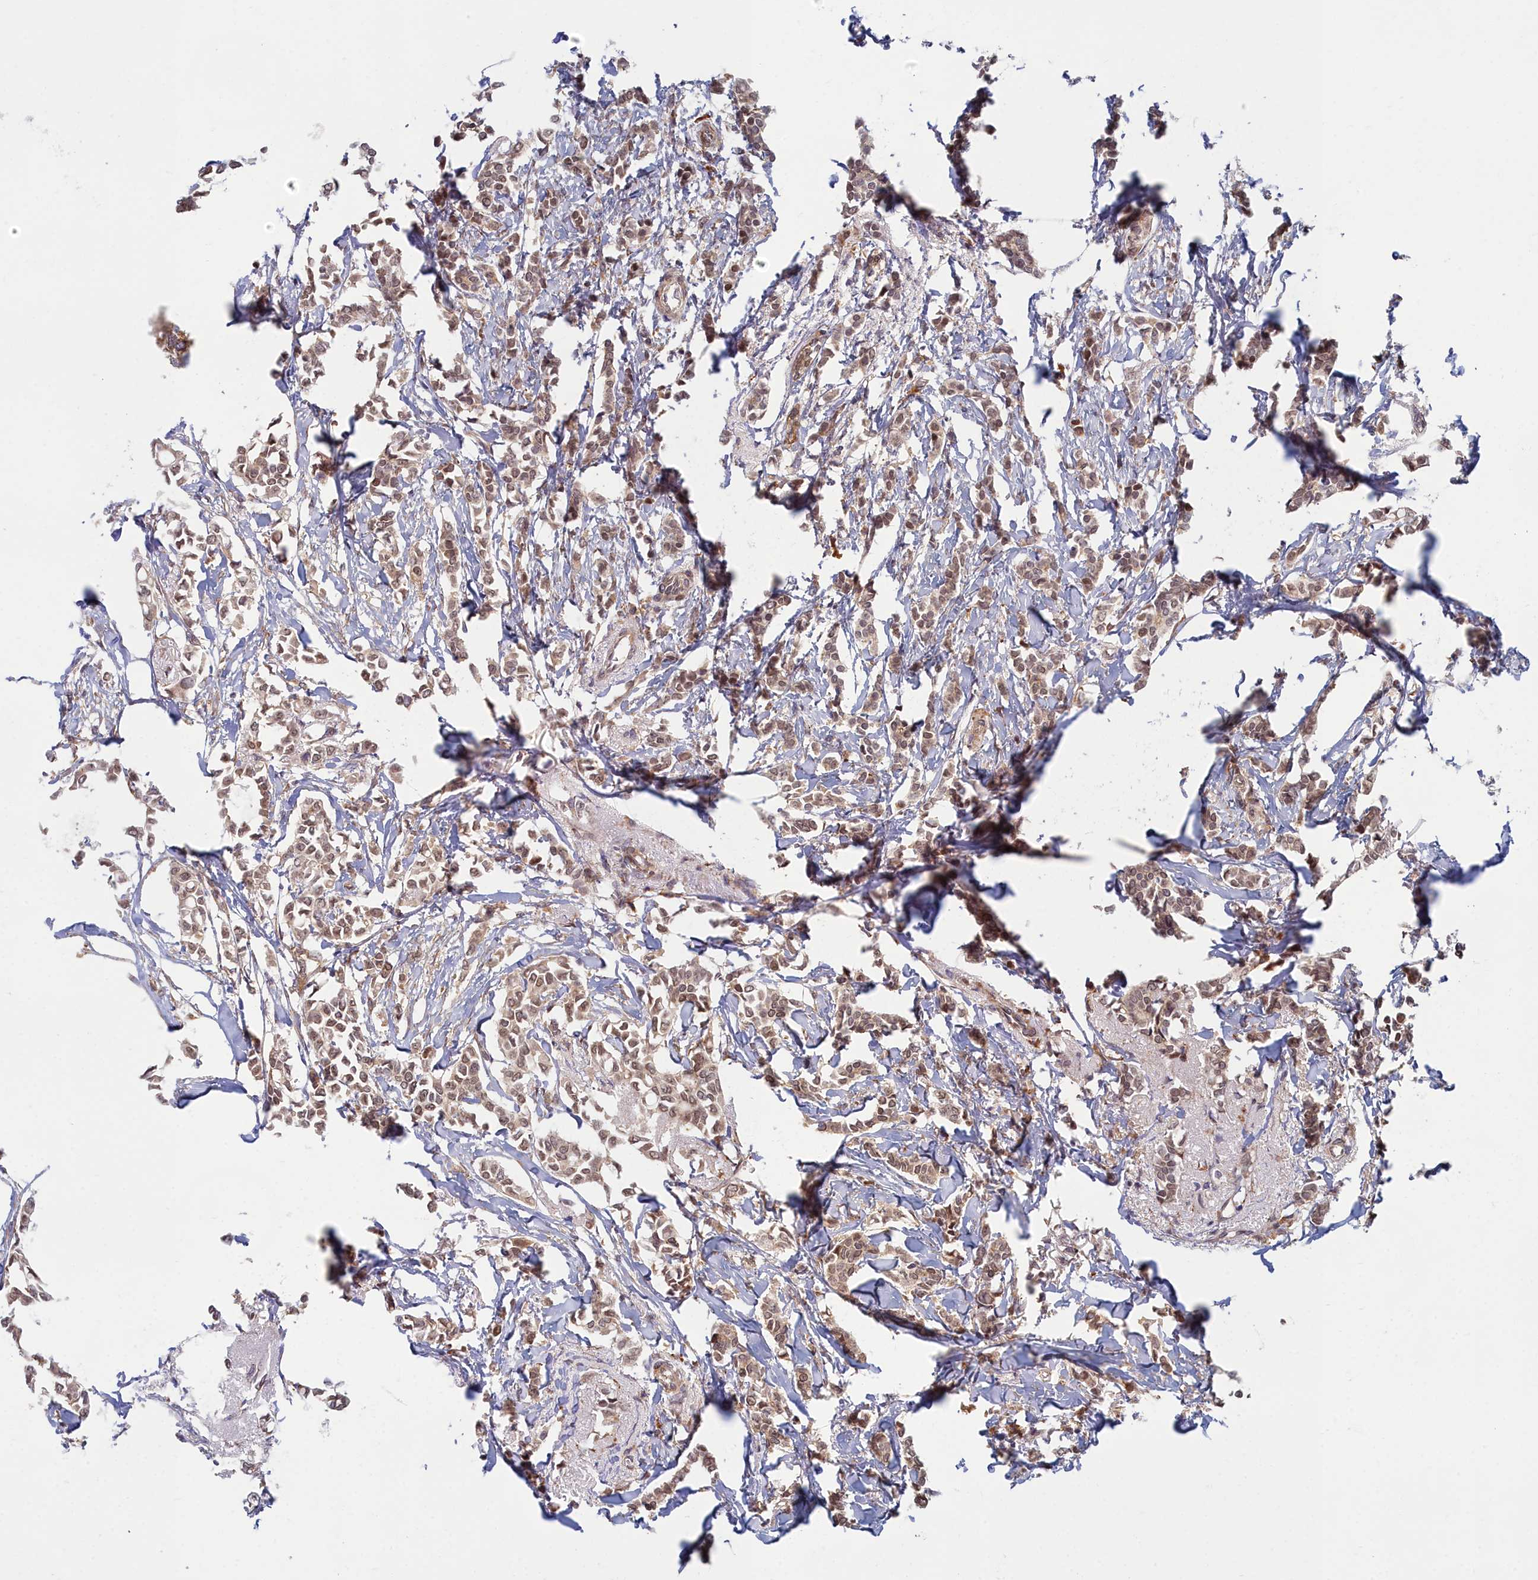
{"staining": {"intensity": "moderate", "quantity": ">75%", "location": "cytoplasmic/membranous,nuclear"}, "tissue": "breast cancer", "cell_type": "Tumor cells", "image_type": "cancer", "snomed": [{"axis": "morphology", "description": "Duct carcinoma"}, {"axis": "topography", "description": "Breast"}], "caption": "Breast cancer tissue exhibits moderate cytoplasmic/membranous and nuclear positivity in approximately >75% of tumor cells, visualized by immunohistochemistry. The protein of interest is shown in brown color, while the nuclei are stained blue.", "gene": "MAK16", "patient": {"sex": "female", "age": 41}}